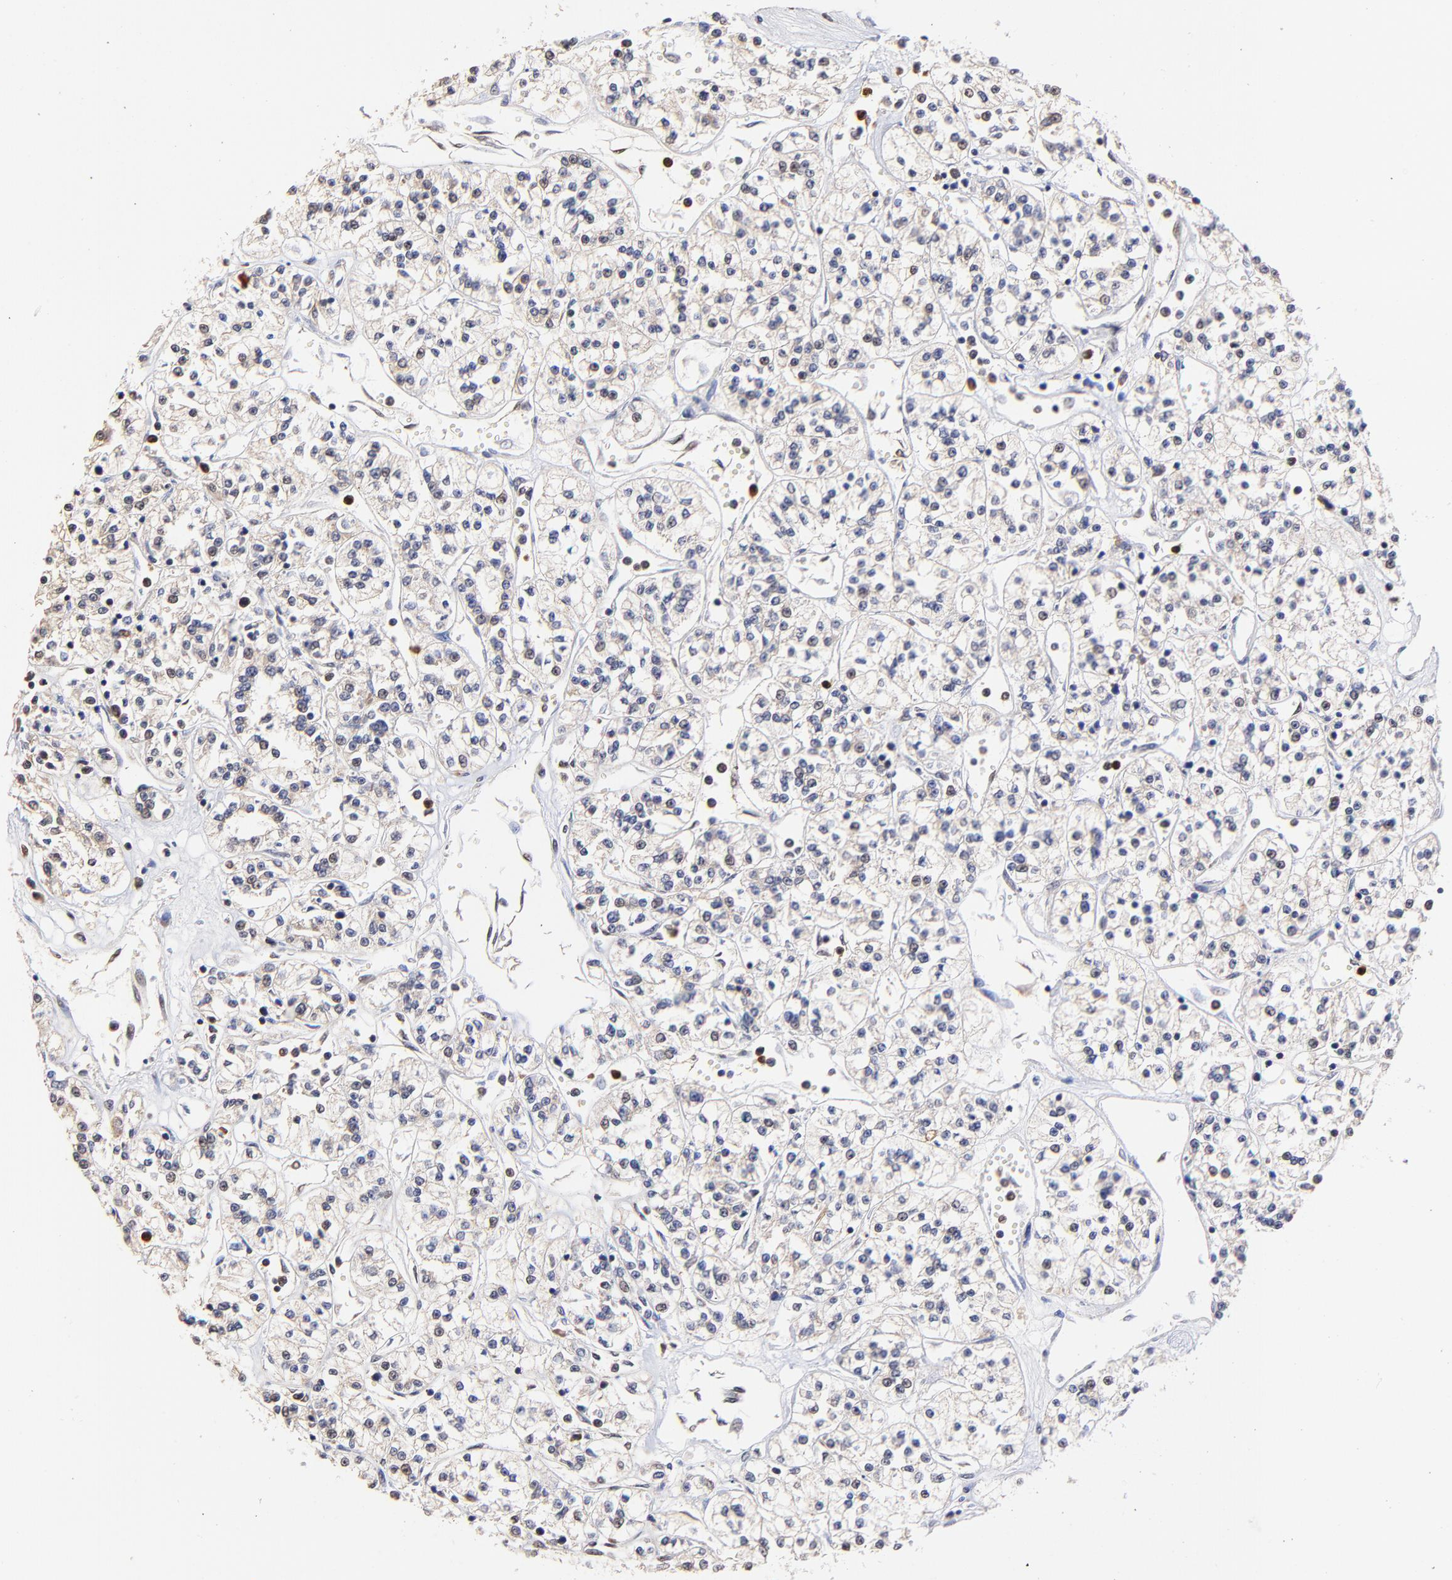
{"staining": {"intensity": "weak", "quantity": "25%-75%", "location": "cytoplasmic/membranous"}, "tissue": "renal cancer", "cell_type": "Tumor cells", "image_type": "cancer", "snomed": [{"axis": "morphology", "description": "Adenocarcinoma, NOS"}, {"axis": "topography", "description": "Kidney"}], "caption": "Renal cancer tissue exhibits weak cytoplasmic/membranous expression in approximately 25%-75% of tumor cells, visualized by immunohistochemistry. (DAB = brown stain, brightfield microscopy at high magnification).", "gene": "BBOF1", "patient": {"sex": "female", "age": 76}}